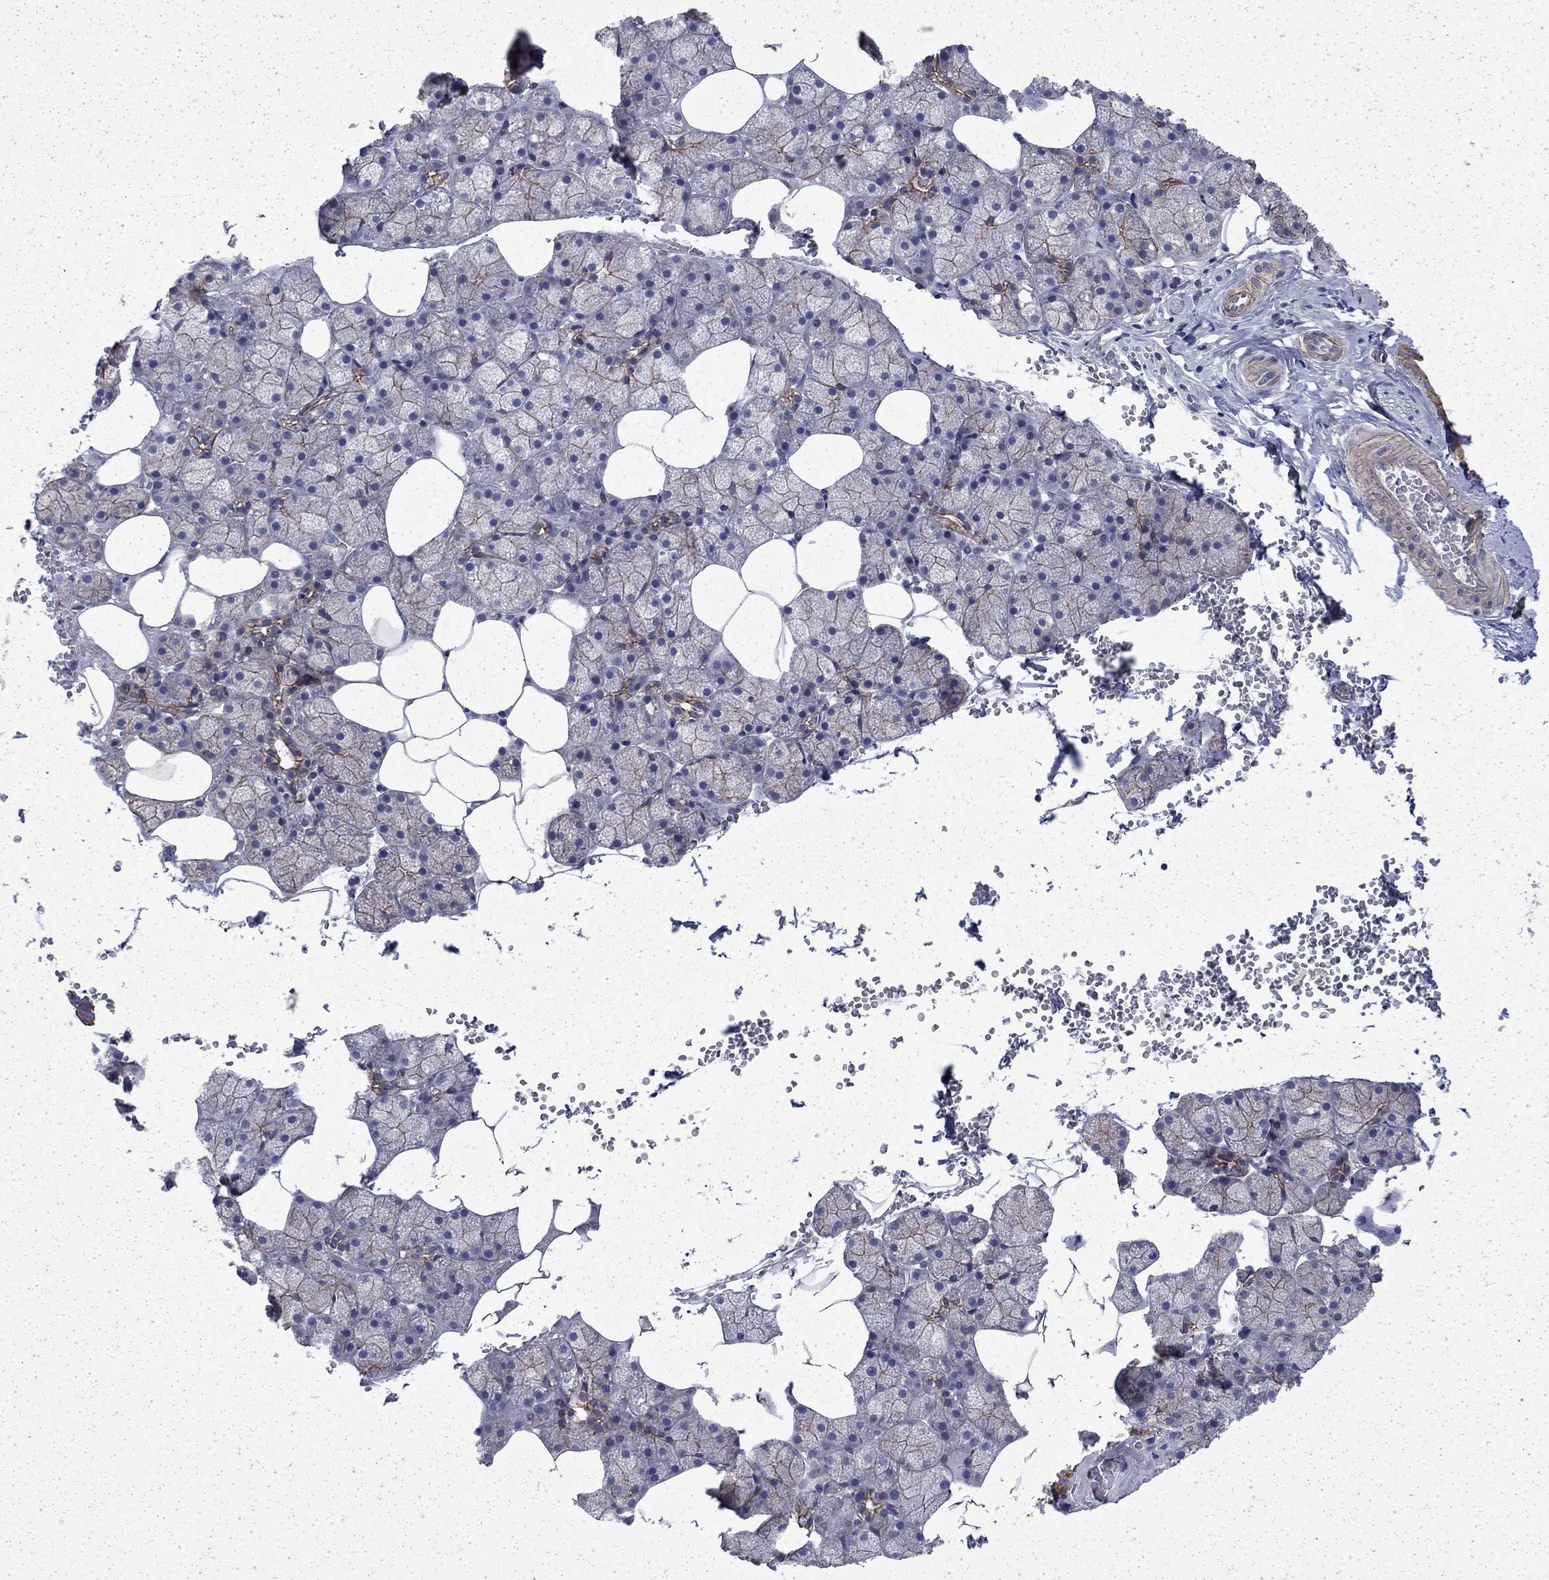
{"staining": {"intensity": "moderate", "quantity": "25%-75%", "location": "cytoplasmic/membranous"}, "tissue": "salivary gland", "cell_type": "Glandular cells", "image_type": "normal", "snomed": [{"axis": "morphology", "description": "Normal tissue, NOS"}, {"axis": "topography", "description": "Salivary gland"}], "caption": "This histopathology image reveals IHC staining of benign human salivary gland, with medium moderate cytoplasmic/membranous staining in approximately 25%-75% of glandular cells.", "gene": "DTNA", "patient": {"sex": "male", "age": 38}}